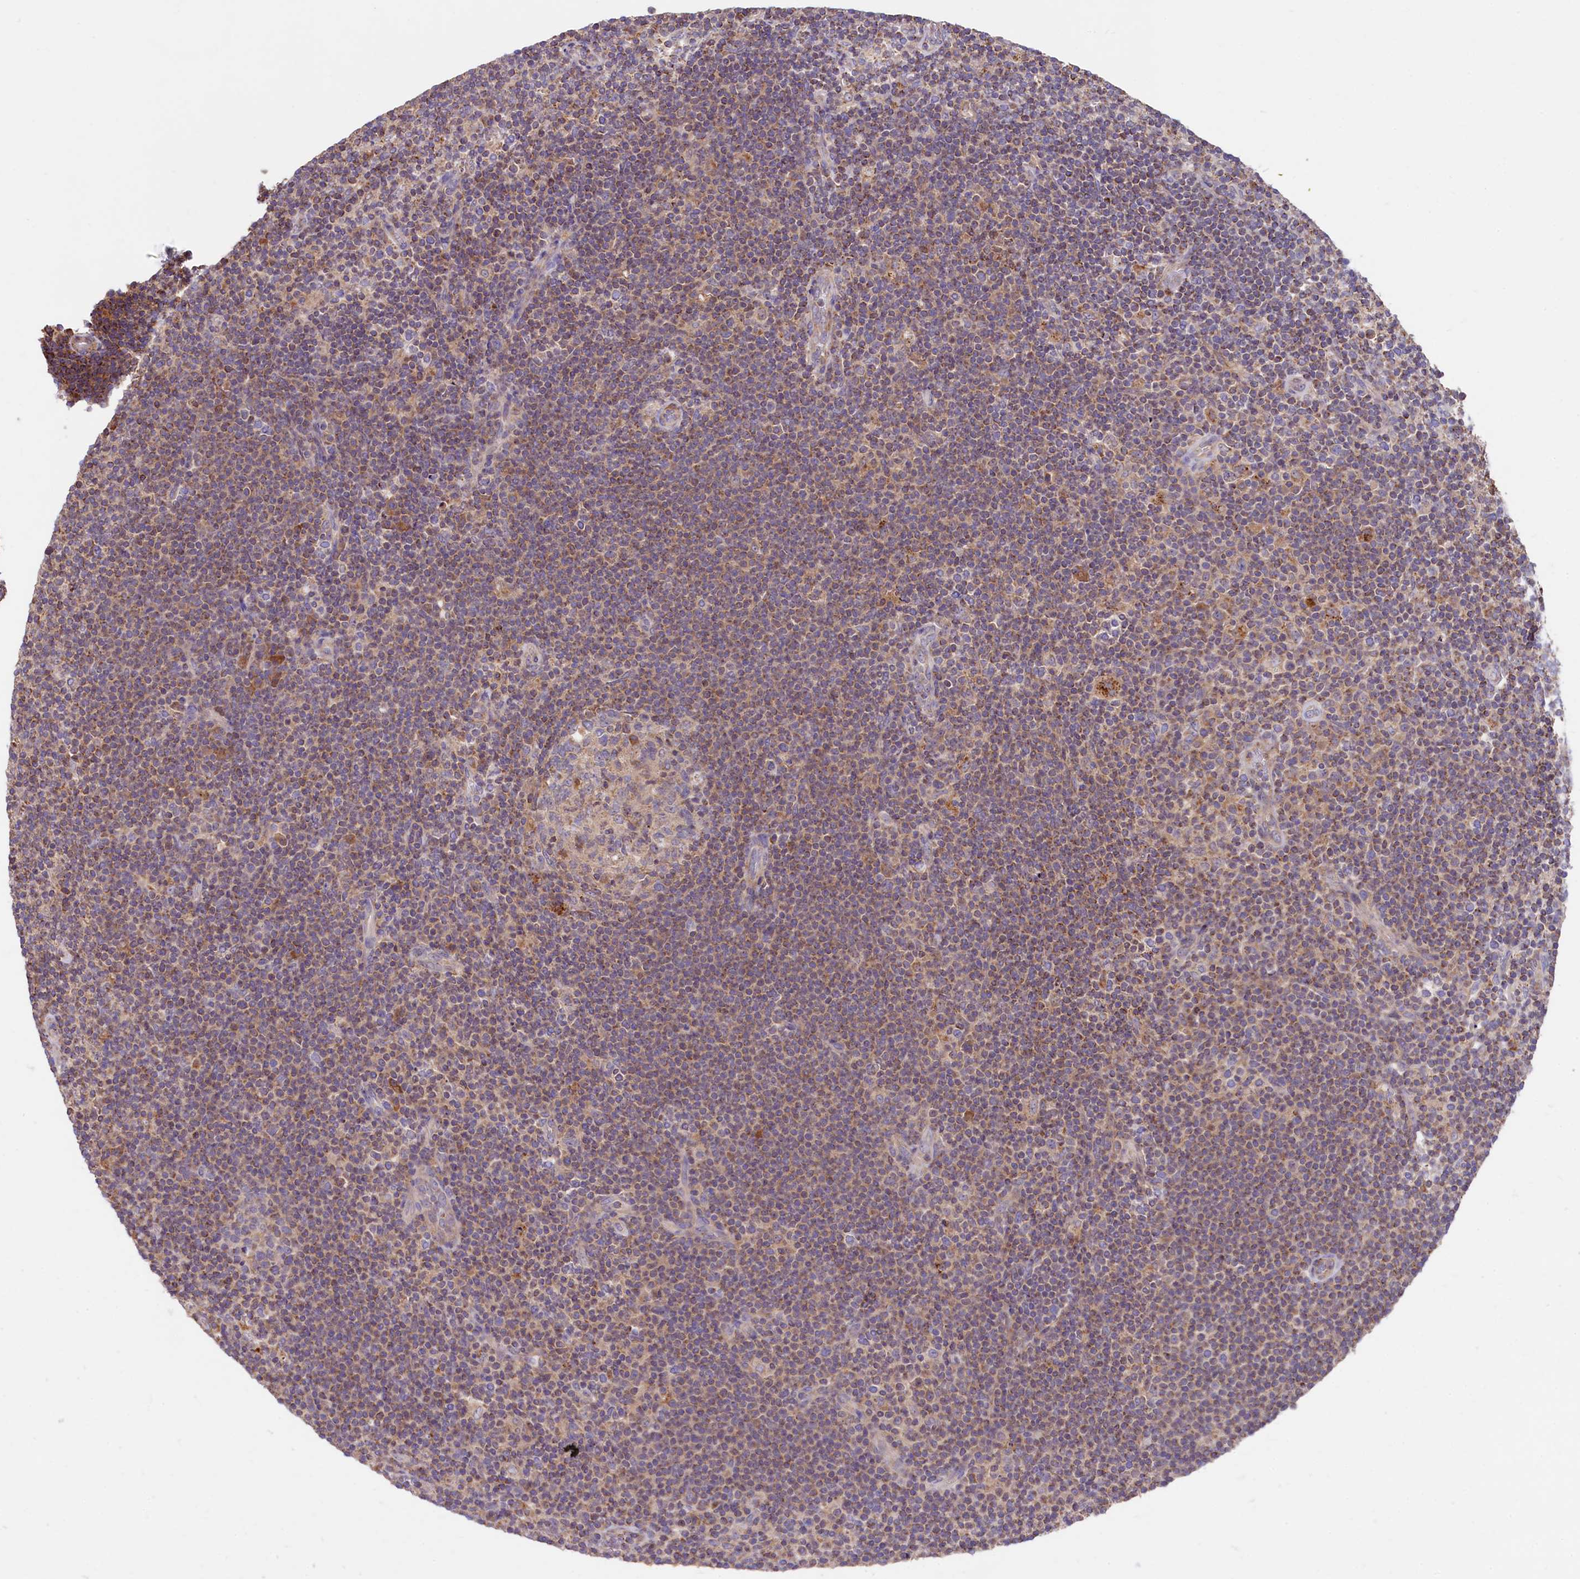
{"staining": {"intensity": "weak", "quantity": "25%-75%", "location": "cytoplasmic/membranous"}, "tissue": "lymphoma", "cell_type": "Tumor cells", "image_type": "cancer", "snomed": [{"axis": "morphology", "description": "Hodgkin's disease, NOS"}, {"axis": "topography", "description": "Lymph node"}], "caption": "Lymphoma stained with DAB immunohistochemistry shows low levels of weak cytoplasmic/membranous positivity in approximately 25%-75% of tumor cells. The staining was performed using DAB to visualize the protein expression in brown, while the nuclei were stained in blue with hematoxylin (Magnification: 20x).", "gene": "CIAO3", "patient": {"sex": "female", "age": 57}}